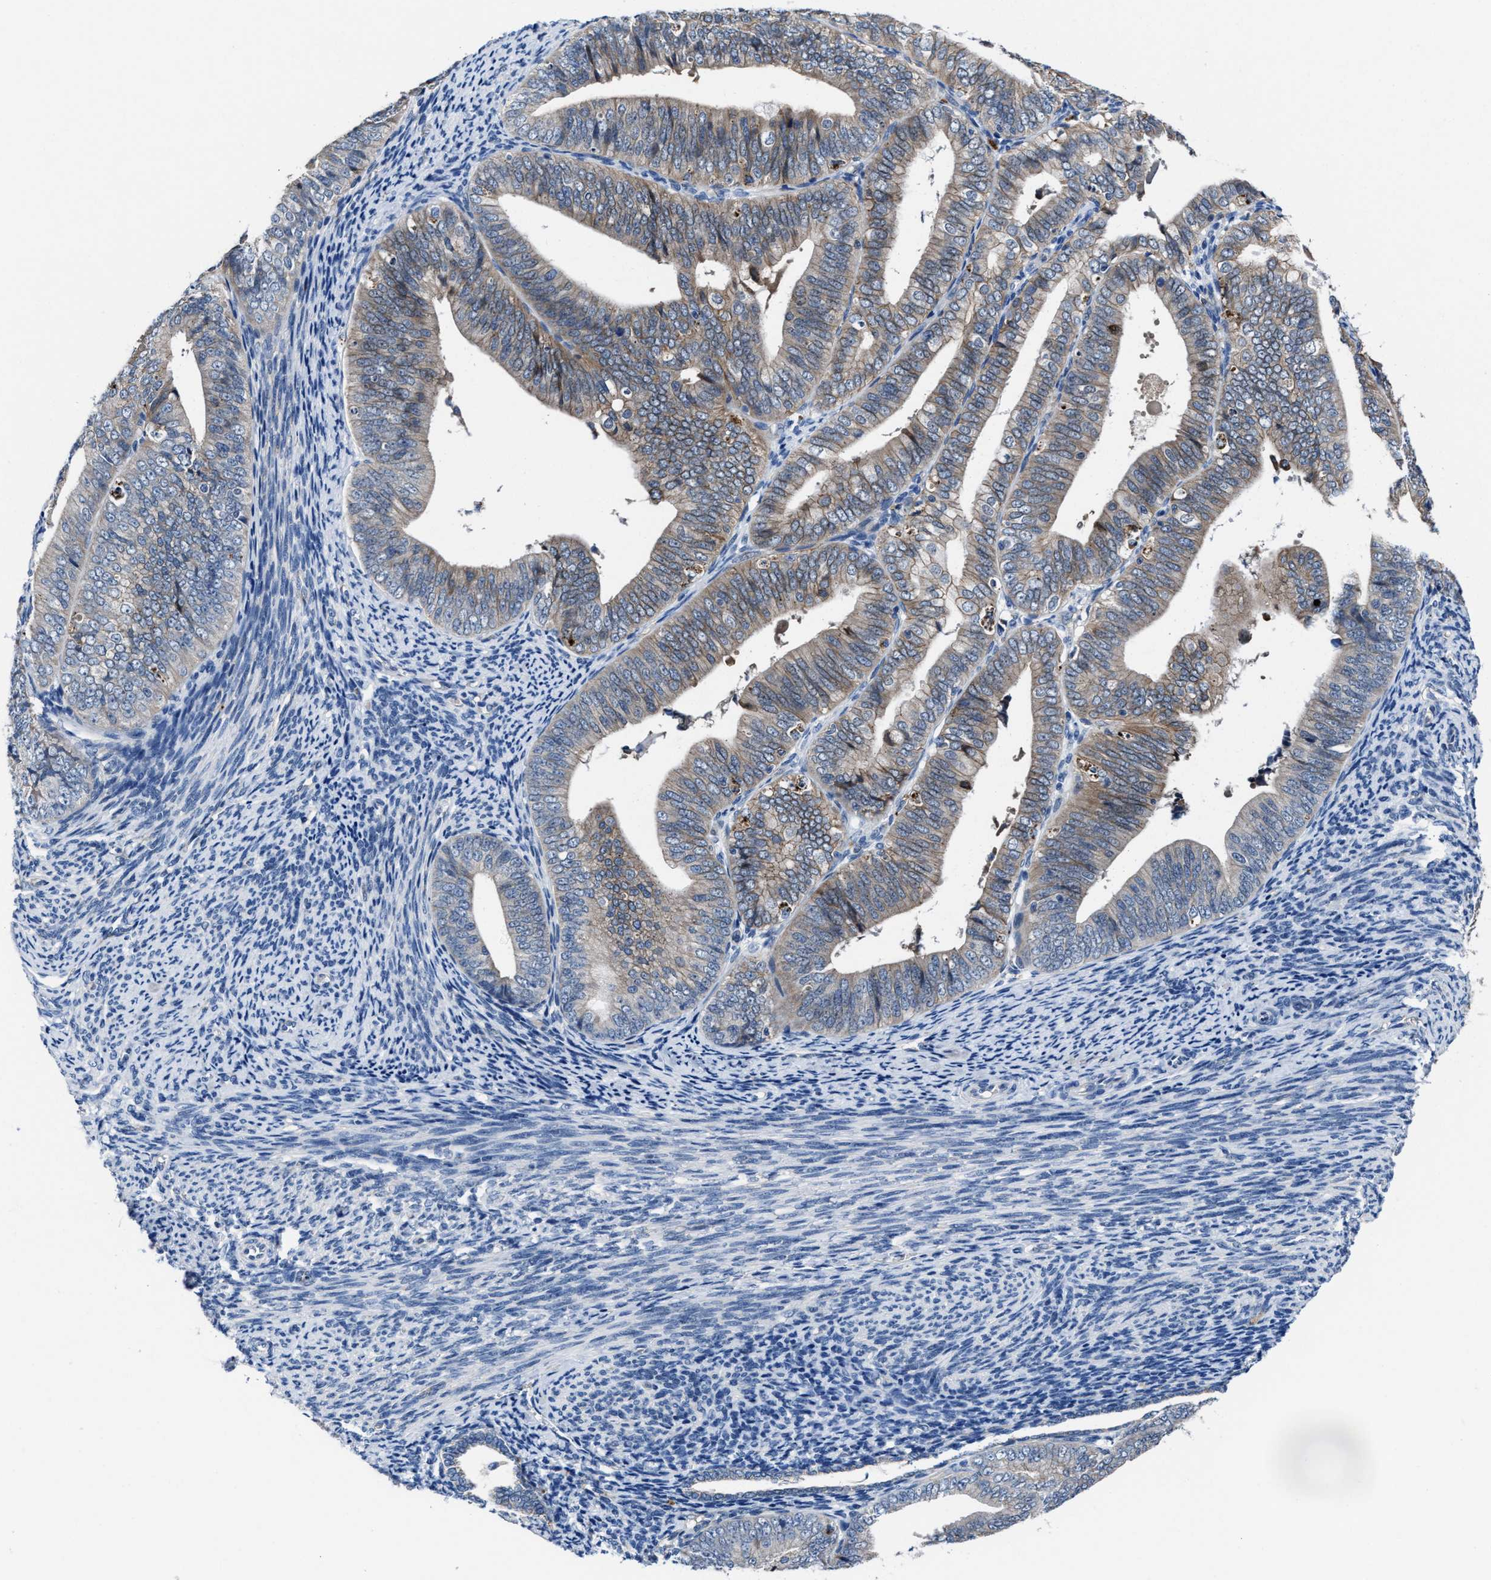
{"staining": {"intensity": "moderate", "quantity": ">75%", "location": "cytoplasmic/membranous"}, "tissue": "endometrial cancer", "cell_type": "Tumor cells", "image_type": "cancer", "snomed": [{"axis": "morphology", "description": "Adenocarcinoma, NOS"}, {"axis": "topography", "description": "Endometrium"}], "caption": "A high-resolution photomicrograph shows IHC staining of endometrial cancer (adenocarcinoma), which reveals moderate cytoplasmic/membranous positivity in about >75% of tumor cells.", "gene": "GHITM", "patient": {"sex": "female", "age": 63}}